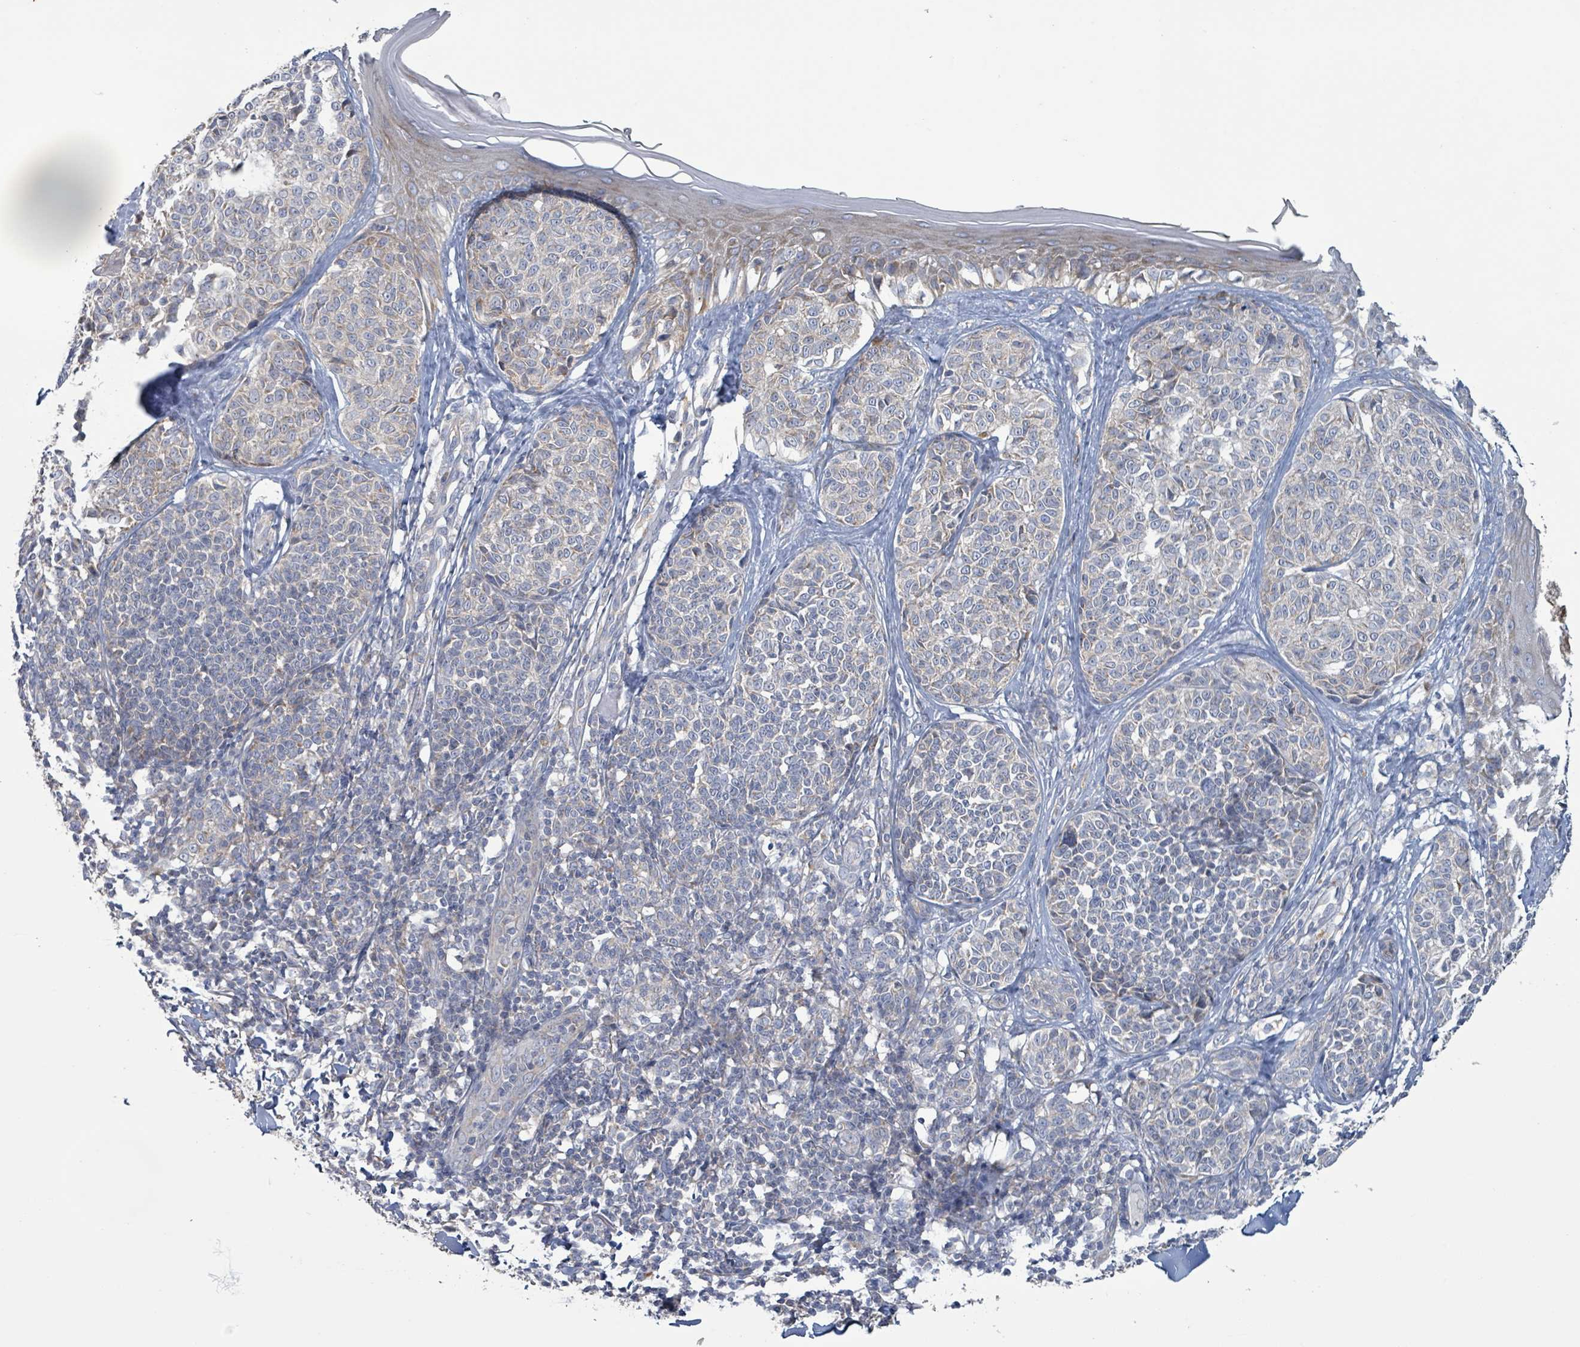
{"staining": {"intensity": "weak", "quantity": "<25%", "location": "cytoplasmic/membranous"}, "tissue": "melanoma", "cell_type": "Tumor cells", "image_type": "cancer", "snomed": [{"axis": "morphology", "description": "Malignant melanoma, NOS"}, {"axis": "topography", "description": "Skin of upper extremity"}], "caption": "This is an IHC histopathology image of malignant melanoma. There is no staining in tumor cells.", "gene": "RPL32", "patient": {"sex": "male", "age": 40}}